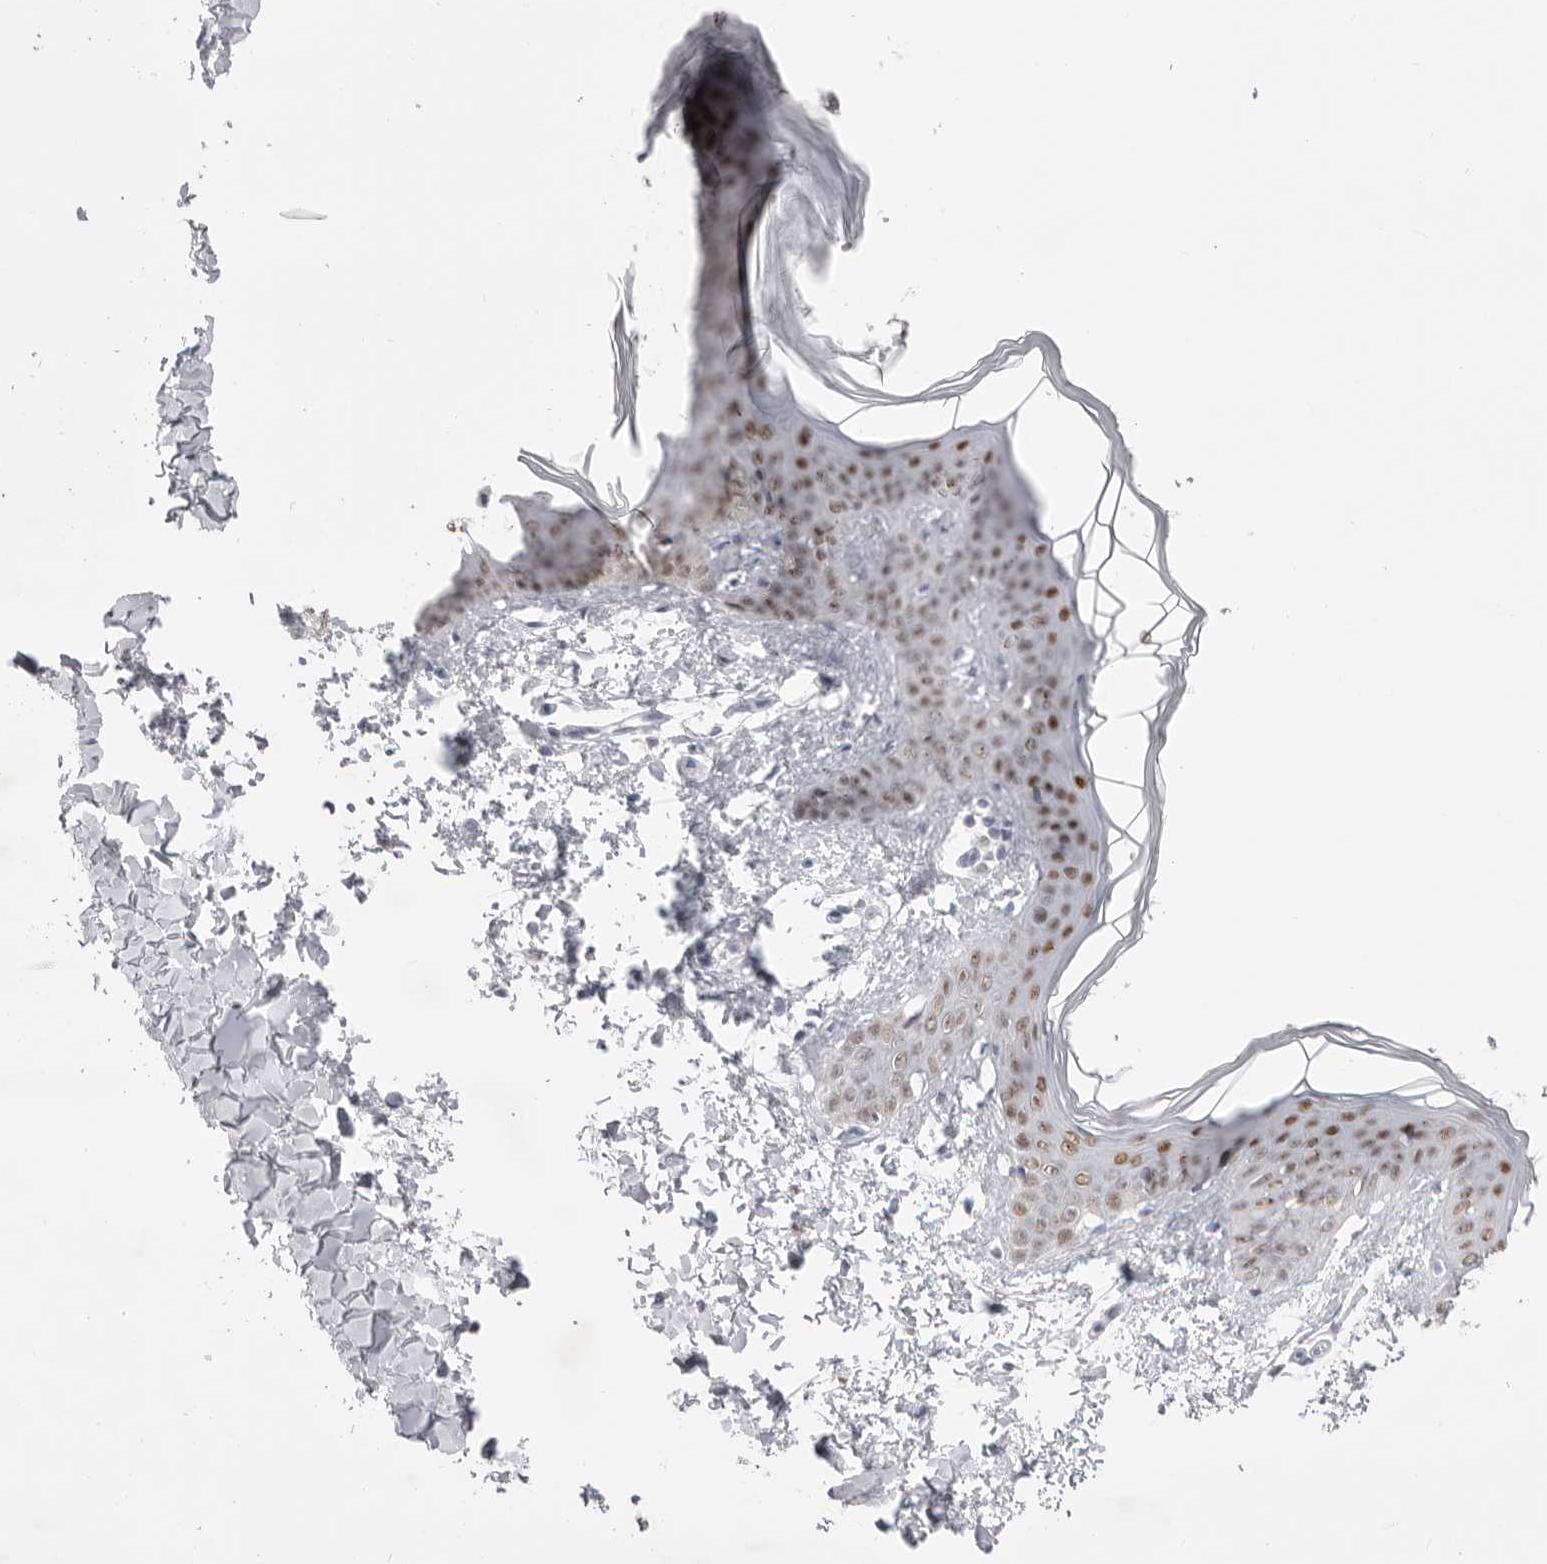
{"staining": {"intensity": "negative", "quantity": "none", "location": "none"}, "tissue": "skin", "cell_type": "Fibroblasts", "image_type": "normal", "snomed": [{"axis": "morphology", "description": "Normal tissue, NOS"}, {"axis": "topography", "description": "Skin"}], "caption": "Human skin stained for a protein using IHC demonstrates no expression in fibroblasts.", "gene": "ZBTB7B", "patient": {"sex": "female", "age": 17}}